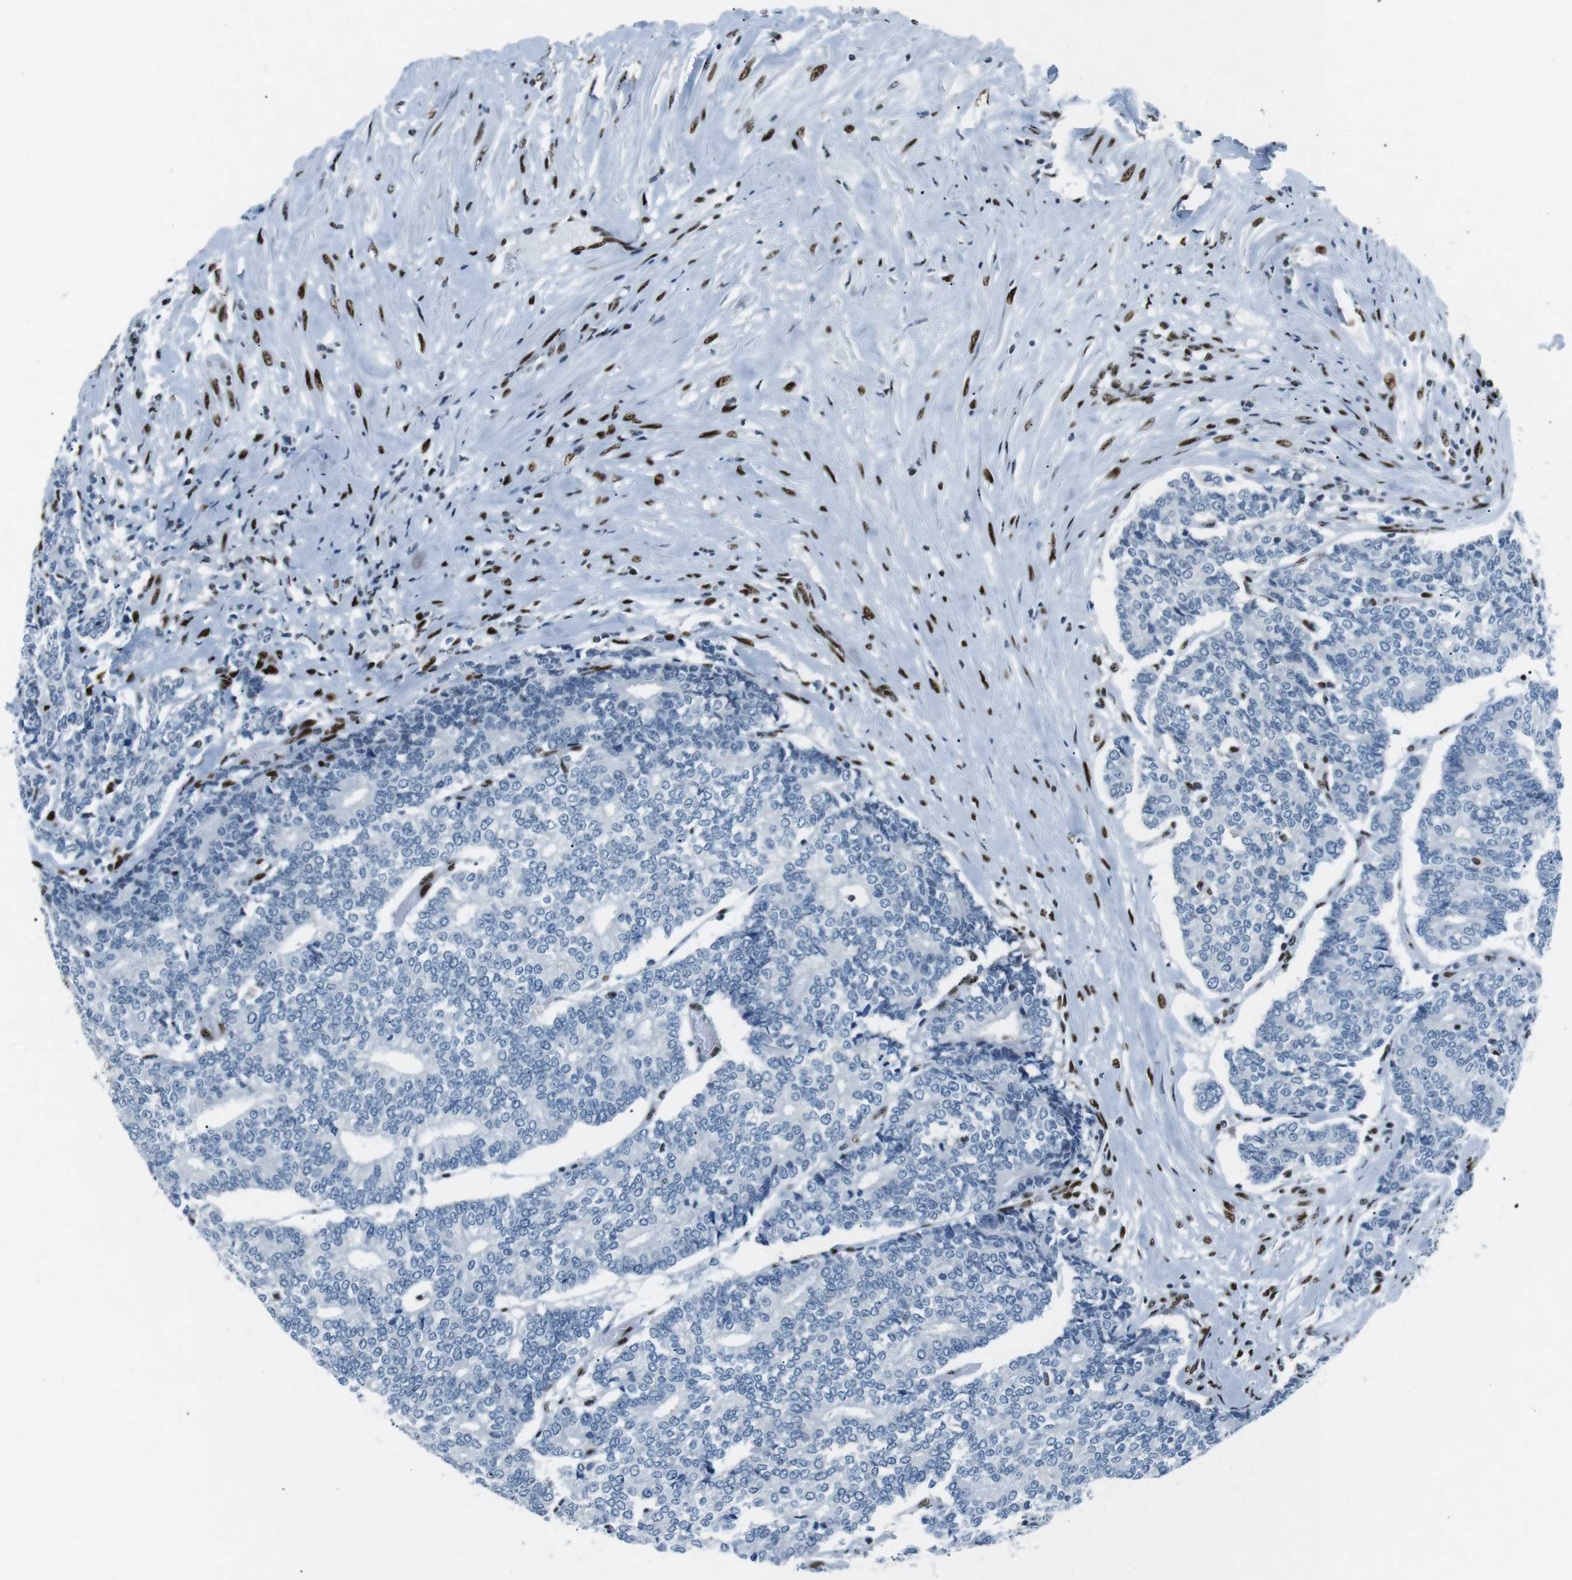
{"staining": {"intensity": "negative", "quantity": "none", "location": "none"}, "tissue": "prostate cancer", "cell_type": "Tumor cells", "image_type": "cancer", "snomed": [{"axis": "morphology", "description": "Normal tissue, NOS"}, {"axis": "morphology", "description": "Adenocarcinoma, High grade"}, {"axis": "topography", "description": "Prostate"}, {"axis": "topography", "description": "Seminal veicle"}], "caption": "The immunohistochemistry (IHC) photomicrograph has no significant staining in tumor cells of prostate adenocarcinoma (high-grade) tissue. (DAB (3,3'-diaminobenzidine) immunohistochemistry (IHC) with hematoxylin counter stain).", "gene": "PML", "patient": {"sex": "male", "age": 55}}